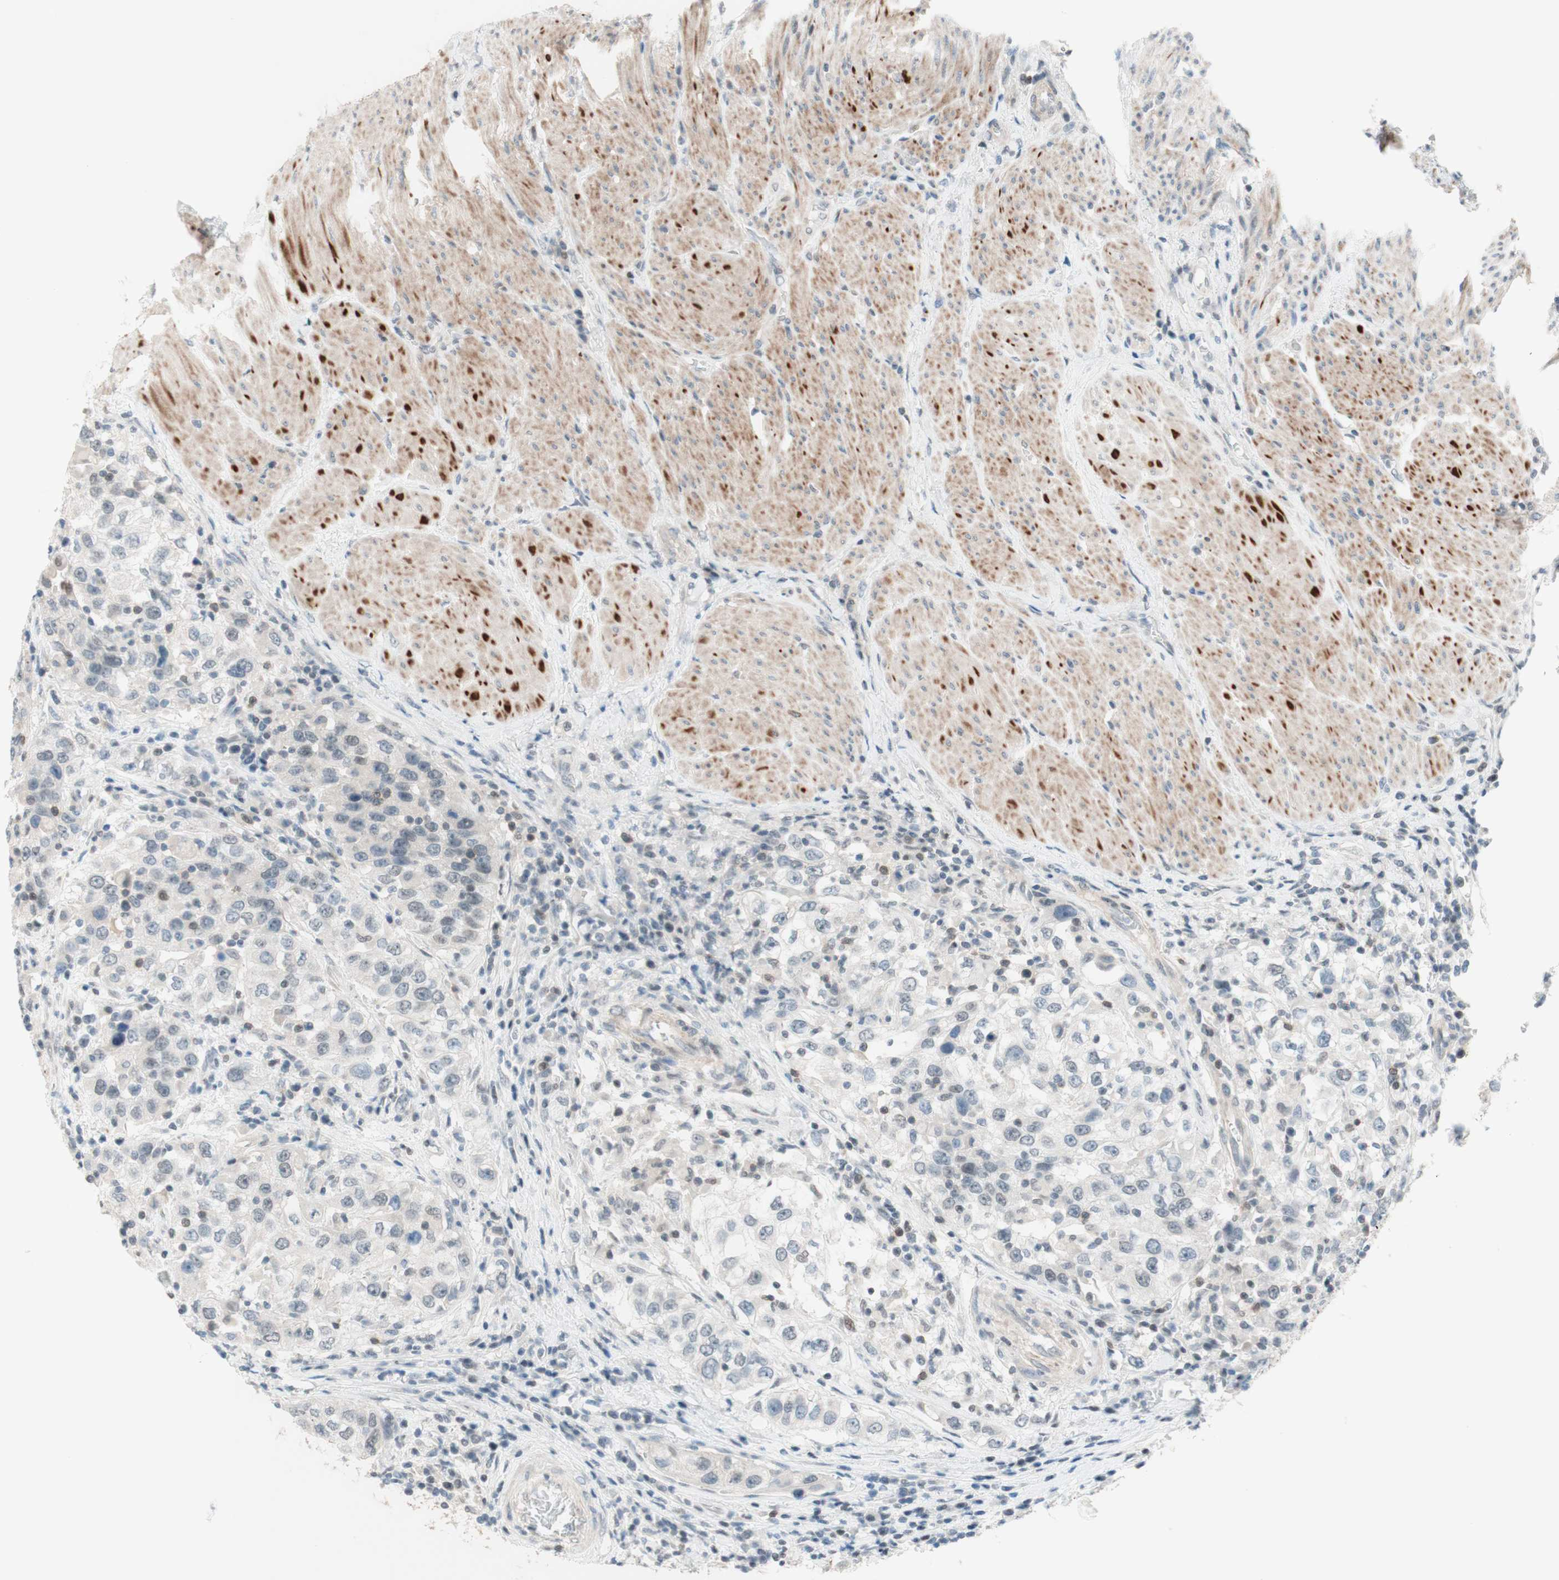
{"staining": {"intensity": "negative", "quantity": "none", "location": "none"}, "tissue": "urothelial cancer", "cell_type": "Tumor cells", "image_type": "cancer", "snomed": [{"axis": "morphology", "description": "Urothelial carcinoma, High grade"}, {"axis": "topography", "description": "Urinary bladder"}], "caption": "High power microscopy micrograph of an IHC image of high-grade urothelial carcinoma, revealing no significant expression in tumor cells. (DAB immunohistochemistry (IHC) visualized using brightfield microscopy, high magnification).", "gene": "JPH1", "patient": {"sex": "female", "age": 80}}